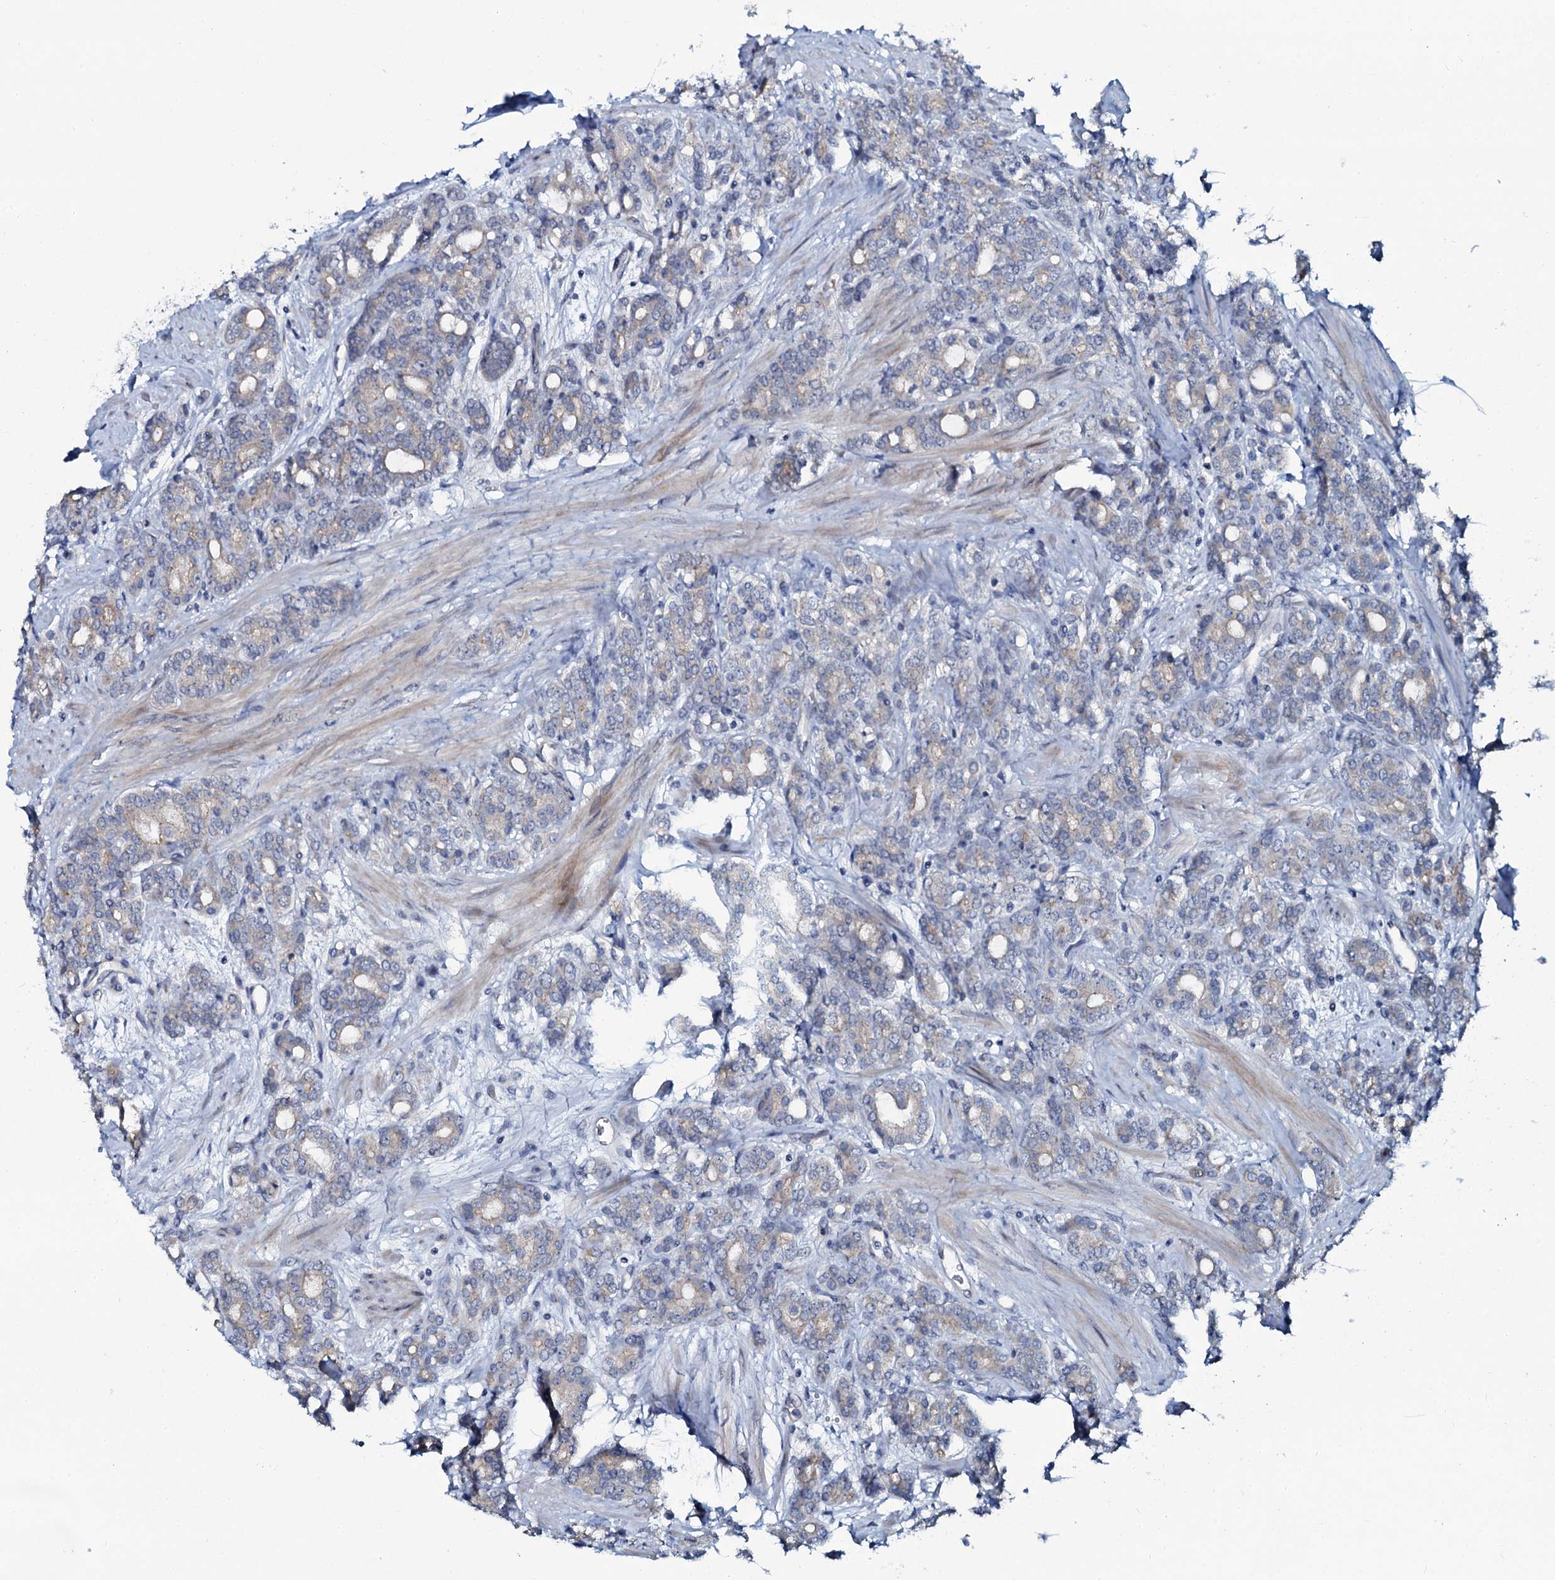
{"staining": {"intensity": "negative", "quantity": "none", "location": "none"}, "tissue": "prostate cancer", "cell_type": "Tumor cells", "image_type": "cancer", "snomed": [{"axis": "morphology", "description": "Adenocarcinoma, High grade"}, {"axis": "topography", "description": "Prostate"}], "caption": "IHC image of prostate high-grade adenocarcinoma stained for a protein (brown), which exhibits no expression in tumor cells.", "gene": "C10orf88", "patient": {"sex": "male", "age": 62}}